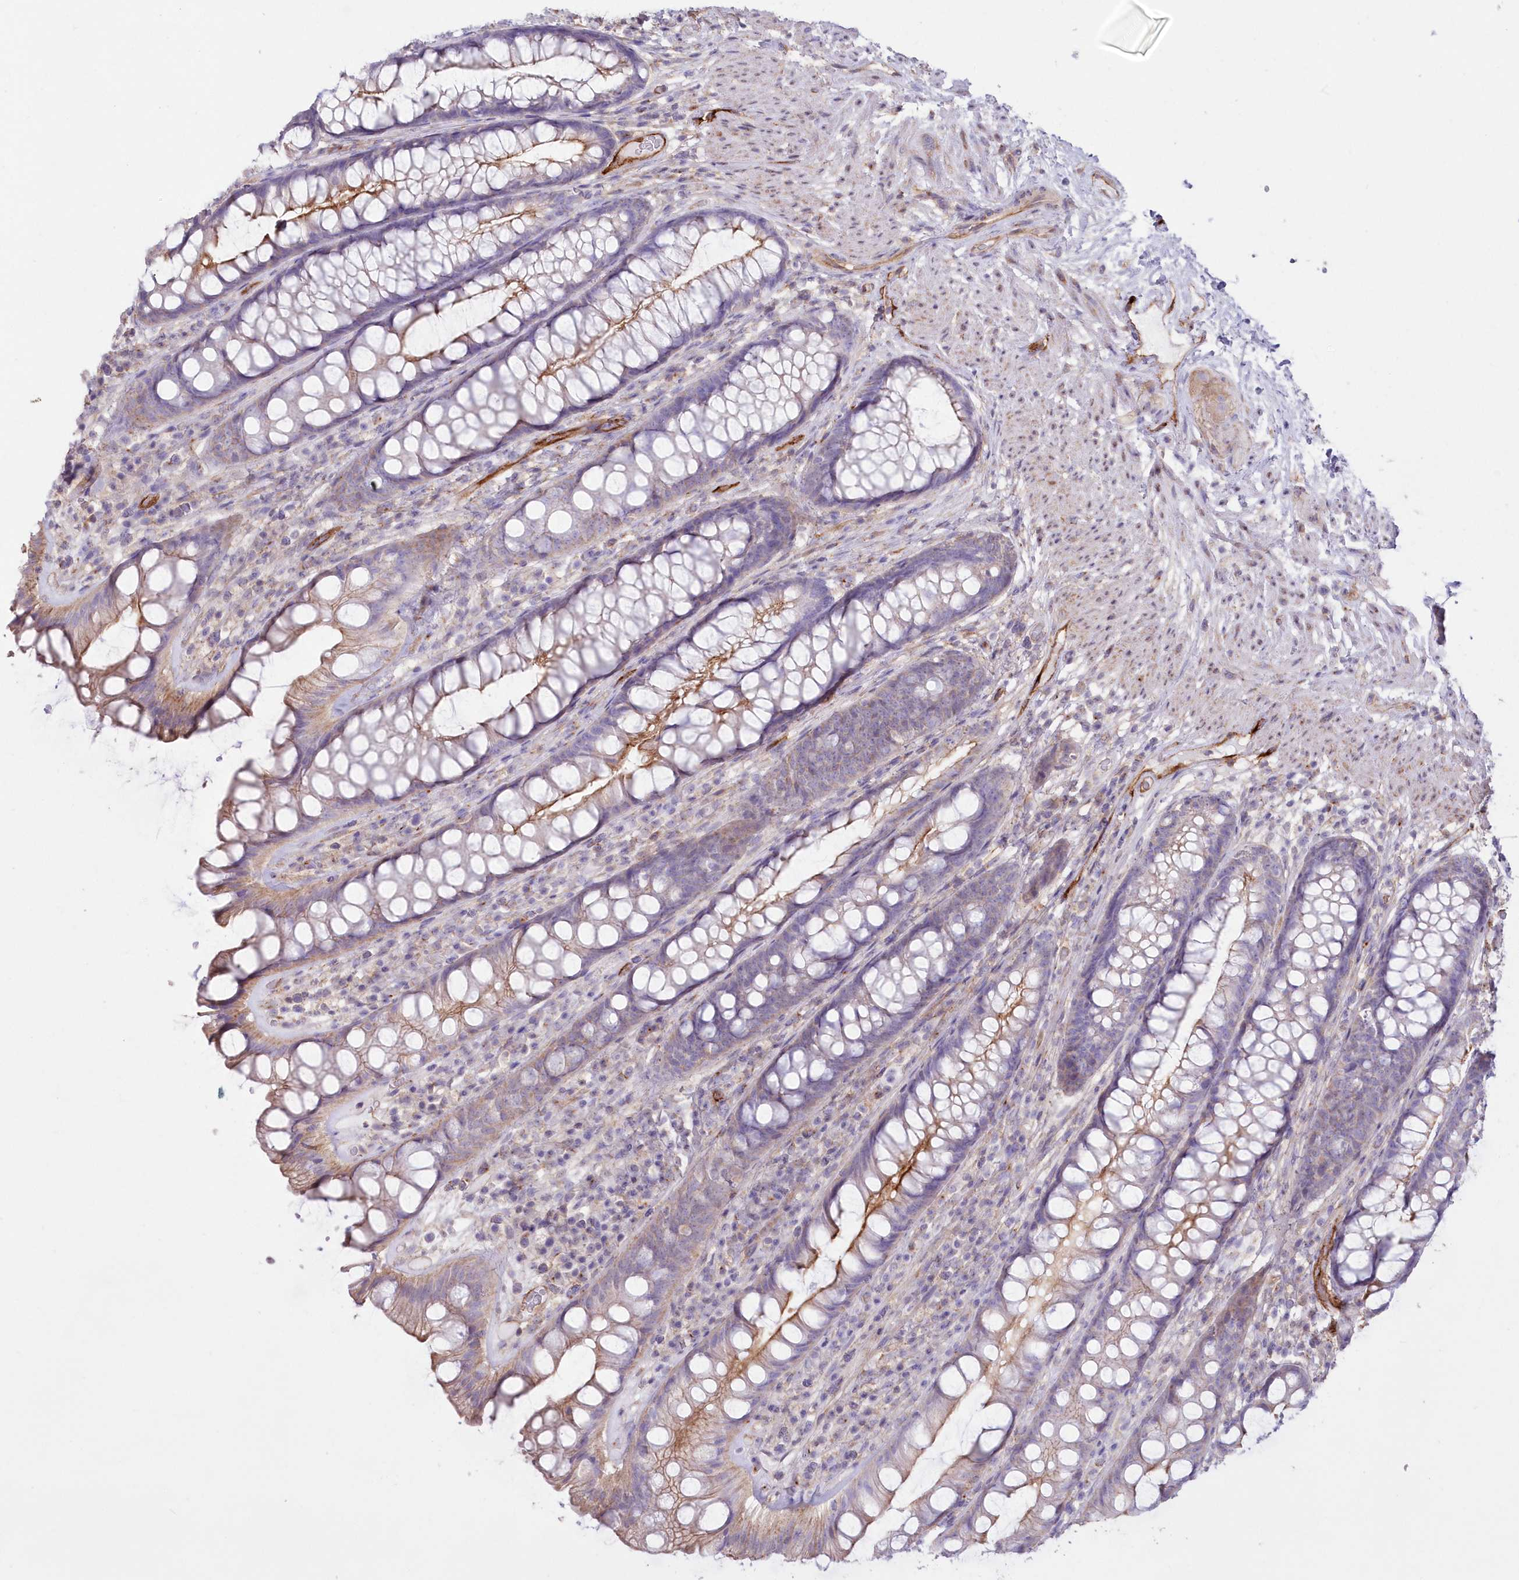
{"staining": {"intensity": "strong", "quantity": "<25%", "location": "cytoplasmic/membranous"}, "tissue": "rectum", "cell_type": "Glandular cells", "image_type": "normal", "snomed": [{"axis": "morphology", "description": "Normal tissue, NOS"}, {"axis": "topography", "description": "Rectum"}], "caption": "High-magnification brightfield microscopy of unremarkable rectum stained with DAB (3,3'-diaminobenzidine) (brown) and counterstained with hematoxylin (blue). glandular cells exhibit strong cytoplasmic/membranous staining is present in about<25% of cells. The staining is performed using DAB (3,3'-diaminobenzidine) brown chromogen to label protein expression. The nuclei are counter-stained blue using hematoxylin.", "gene": "RAB11FIP5", "patient": {"sex": "male", "age": 74}}